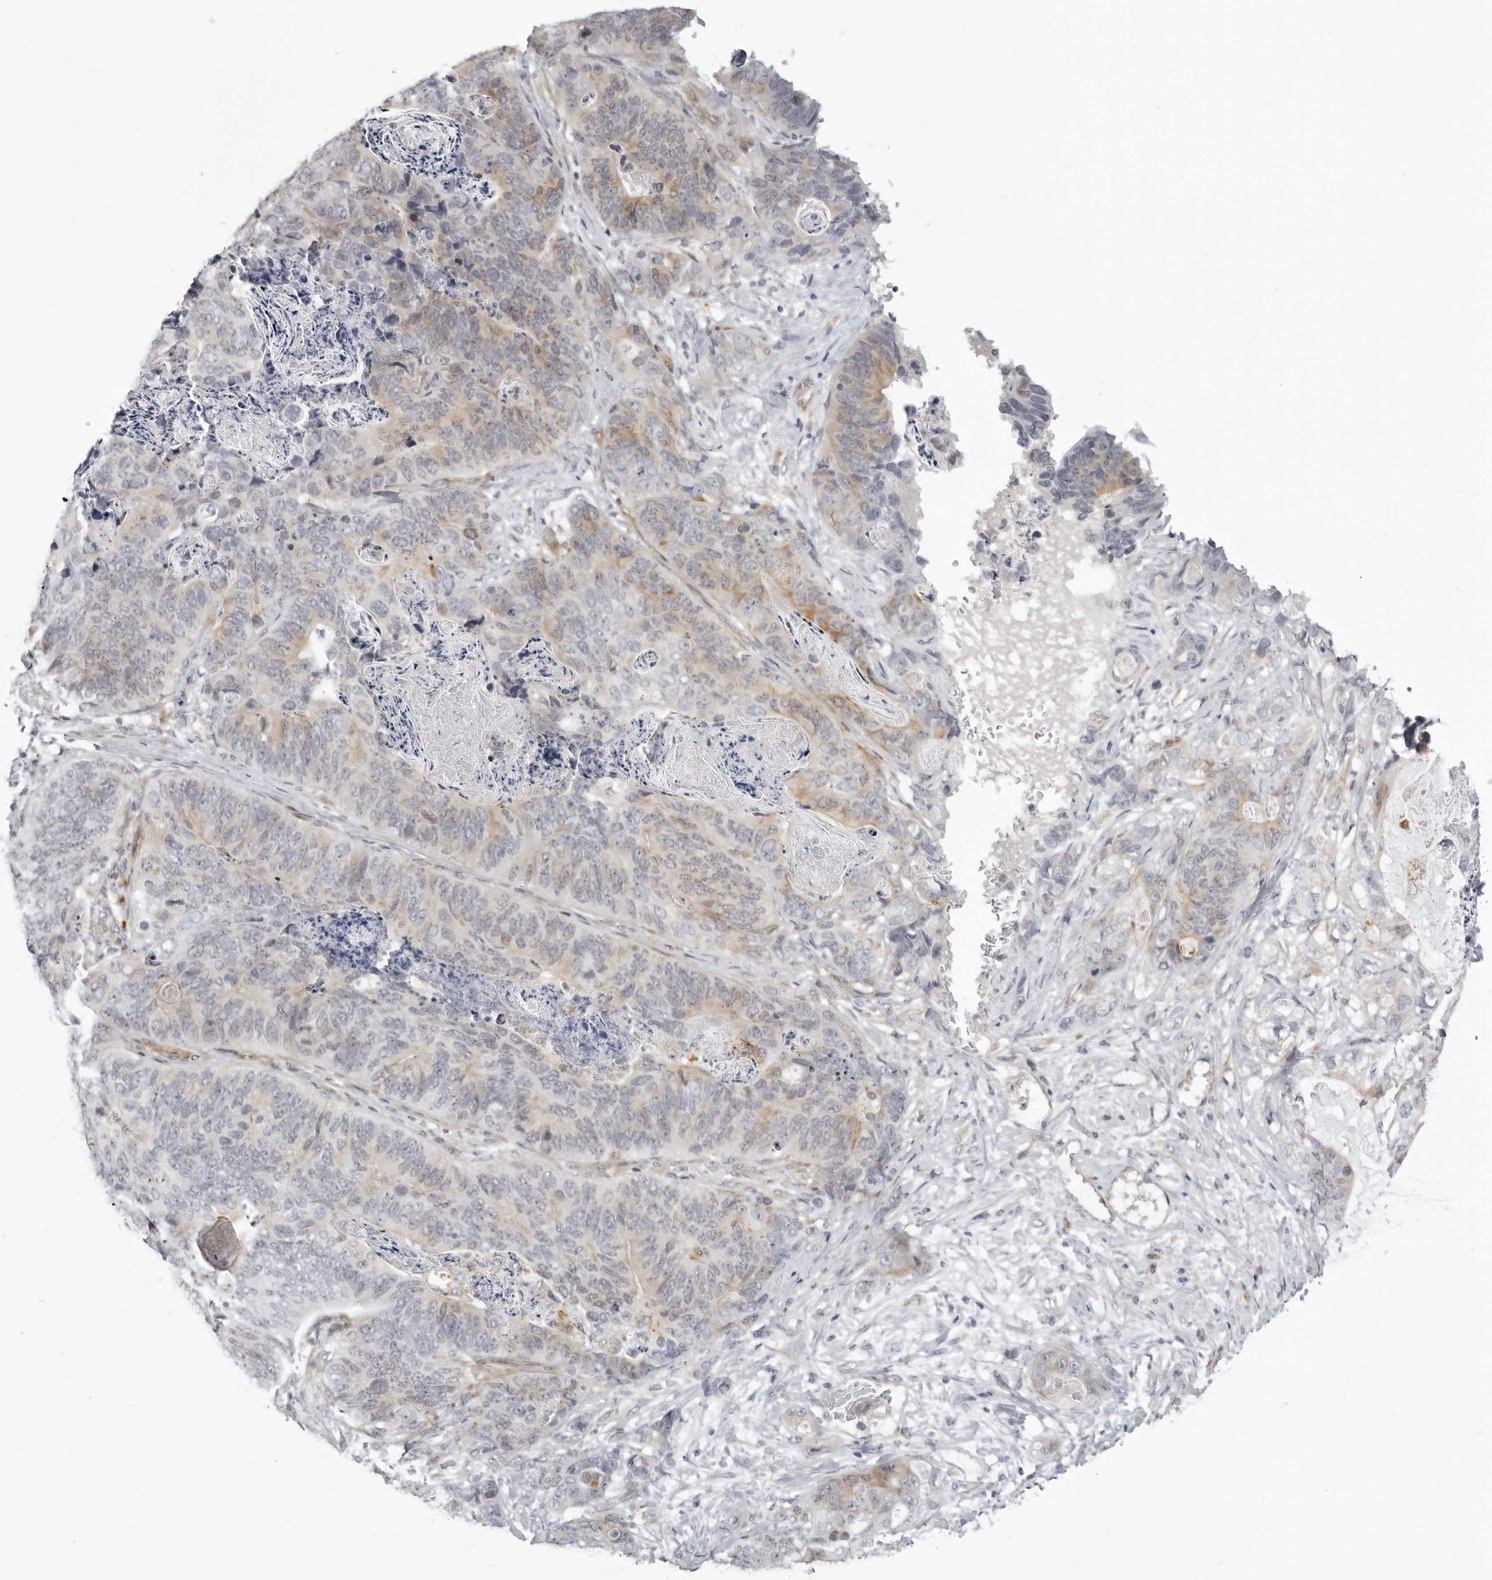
{"staining": {"intensity": "weak", "quantity": "25%-75%", "location": "cytoplasmic/membranous"}, "tissue": "stomach cancer", "cell_type": "Tumor cells", "image_type": "cancer", "snomed": [{"axis": "morphology", "description": "Normal tissue, NOS"}, {"axis": "morphology", "description": "Adenocarcinoma, NOS"}, {"axis": "topography", "description": "Stomach"}], "caption": "There is low levels of weak cytoplasmic/membranous staining in tumor cells of stomach cancer (adenocarcinoma), as demonstrated by immunohistochemical staining (brown color).", "gene": "SUGCT", "patient": {"sex": "female", "age": 89}}